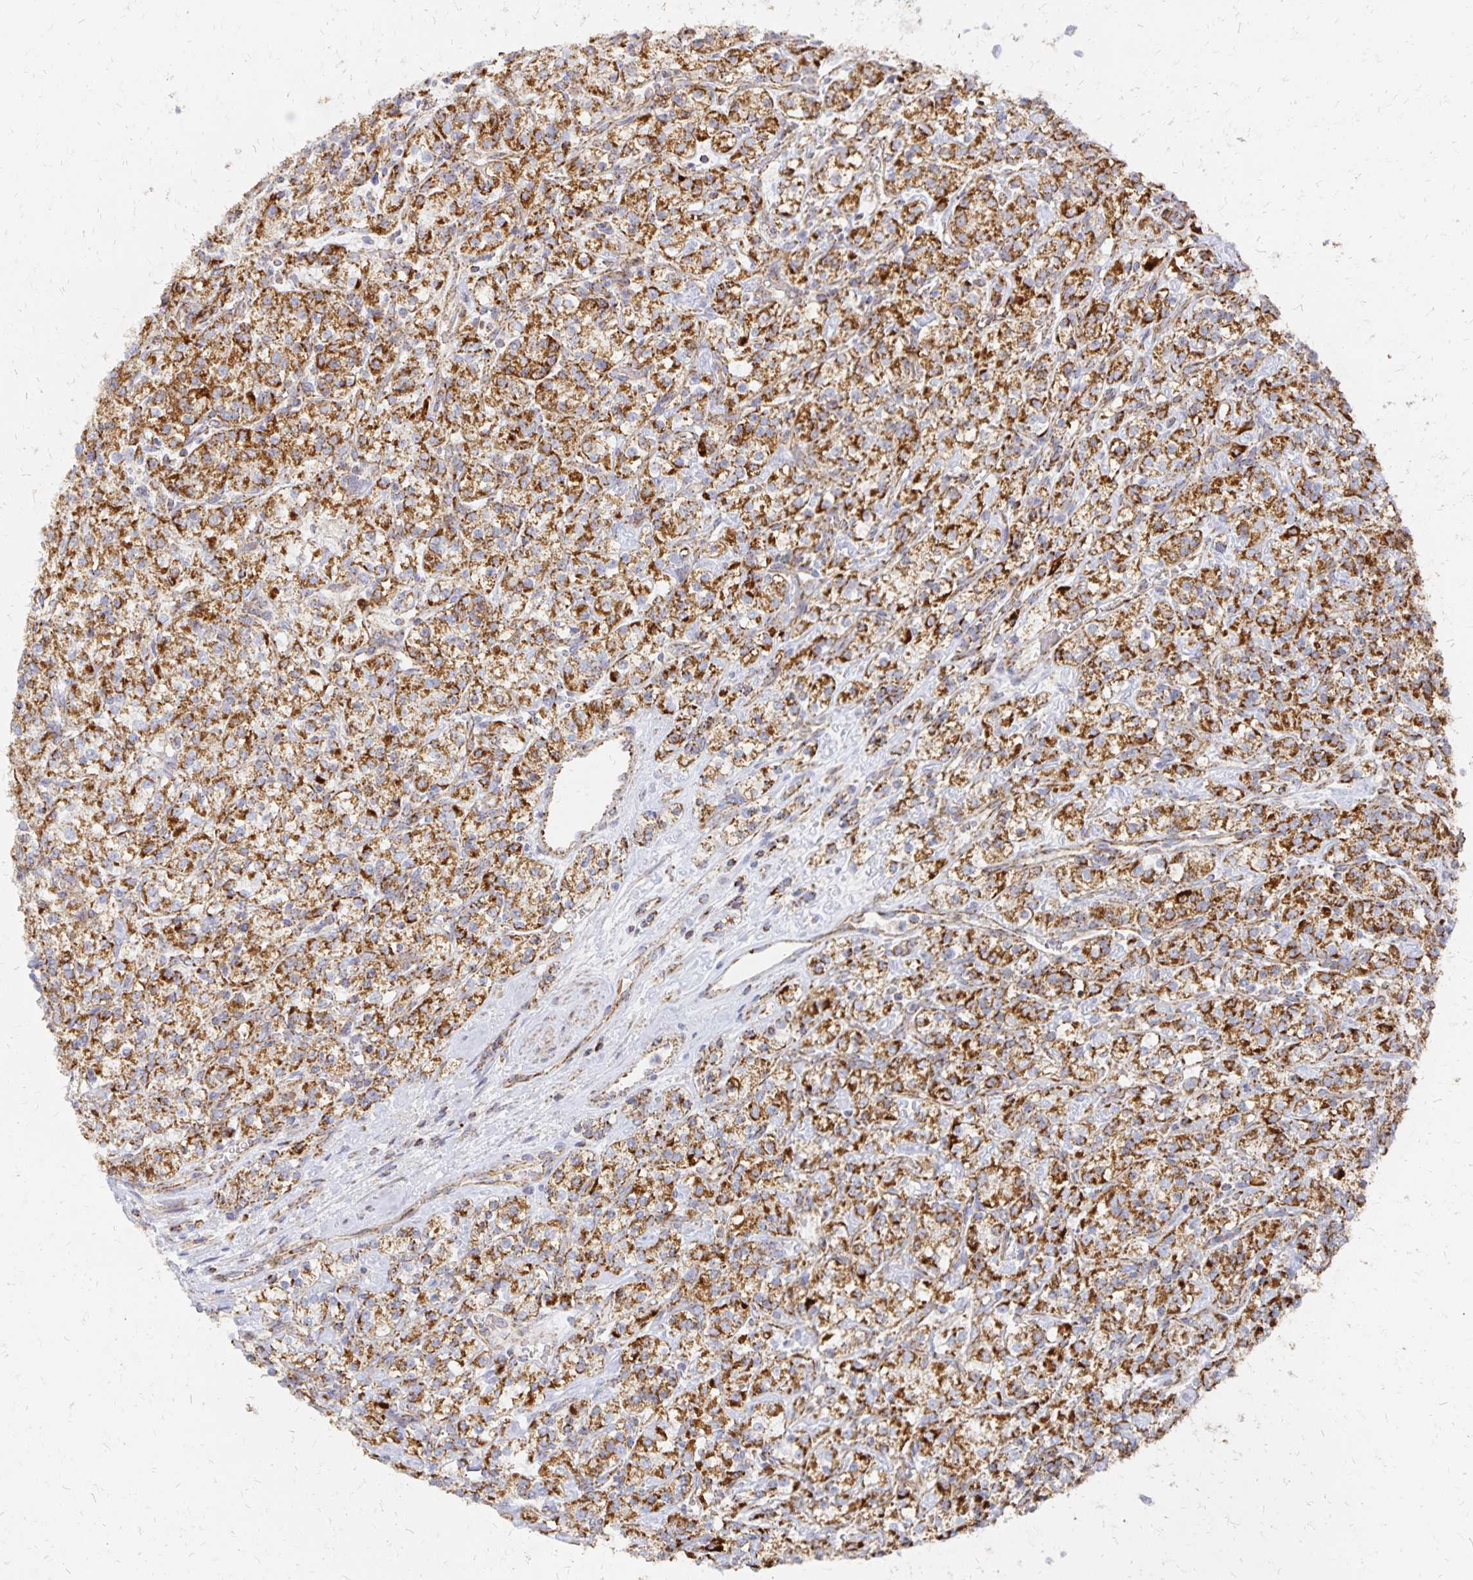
{"staining": {"intensity": "strong", "quantity": ">75%", "location": "cytoplasmic/membranous"}, "tissue": "renal cancer", "cell_type": "Tumor cells", "image_type": "cancer", "snomed": [{"axis": "morphology", "description": "Adenocarcinoma, NOS"}, {"axis": "topography", "description": "Kidney"}], "caption": "Immunohistochemical staining of human adenocarcinoma (renal) demonstrates high levels of strong cytoplasmic/membranous protein expression in approximately >75% of tumor cells.", "gene": "STOML2", "patient": {"sex": "male", "age": 77}}